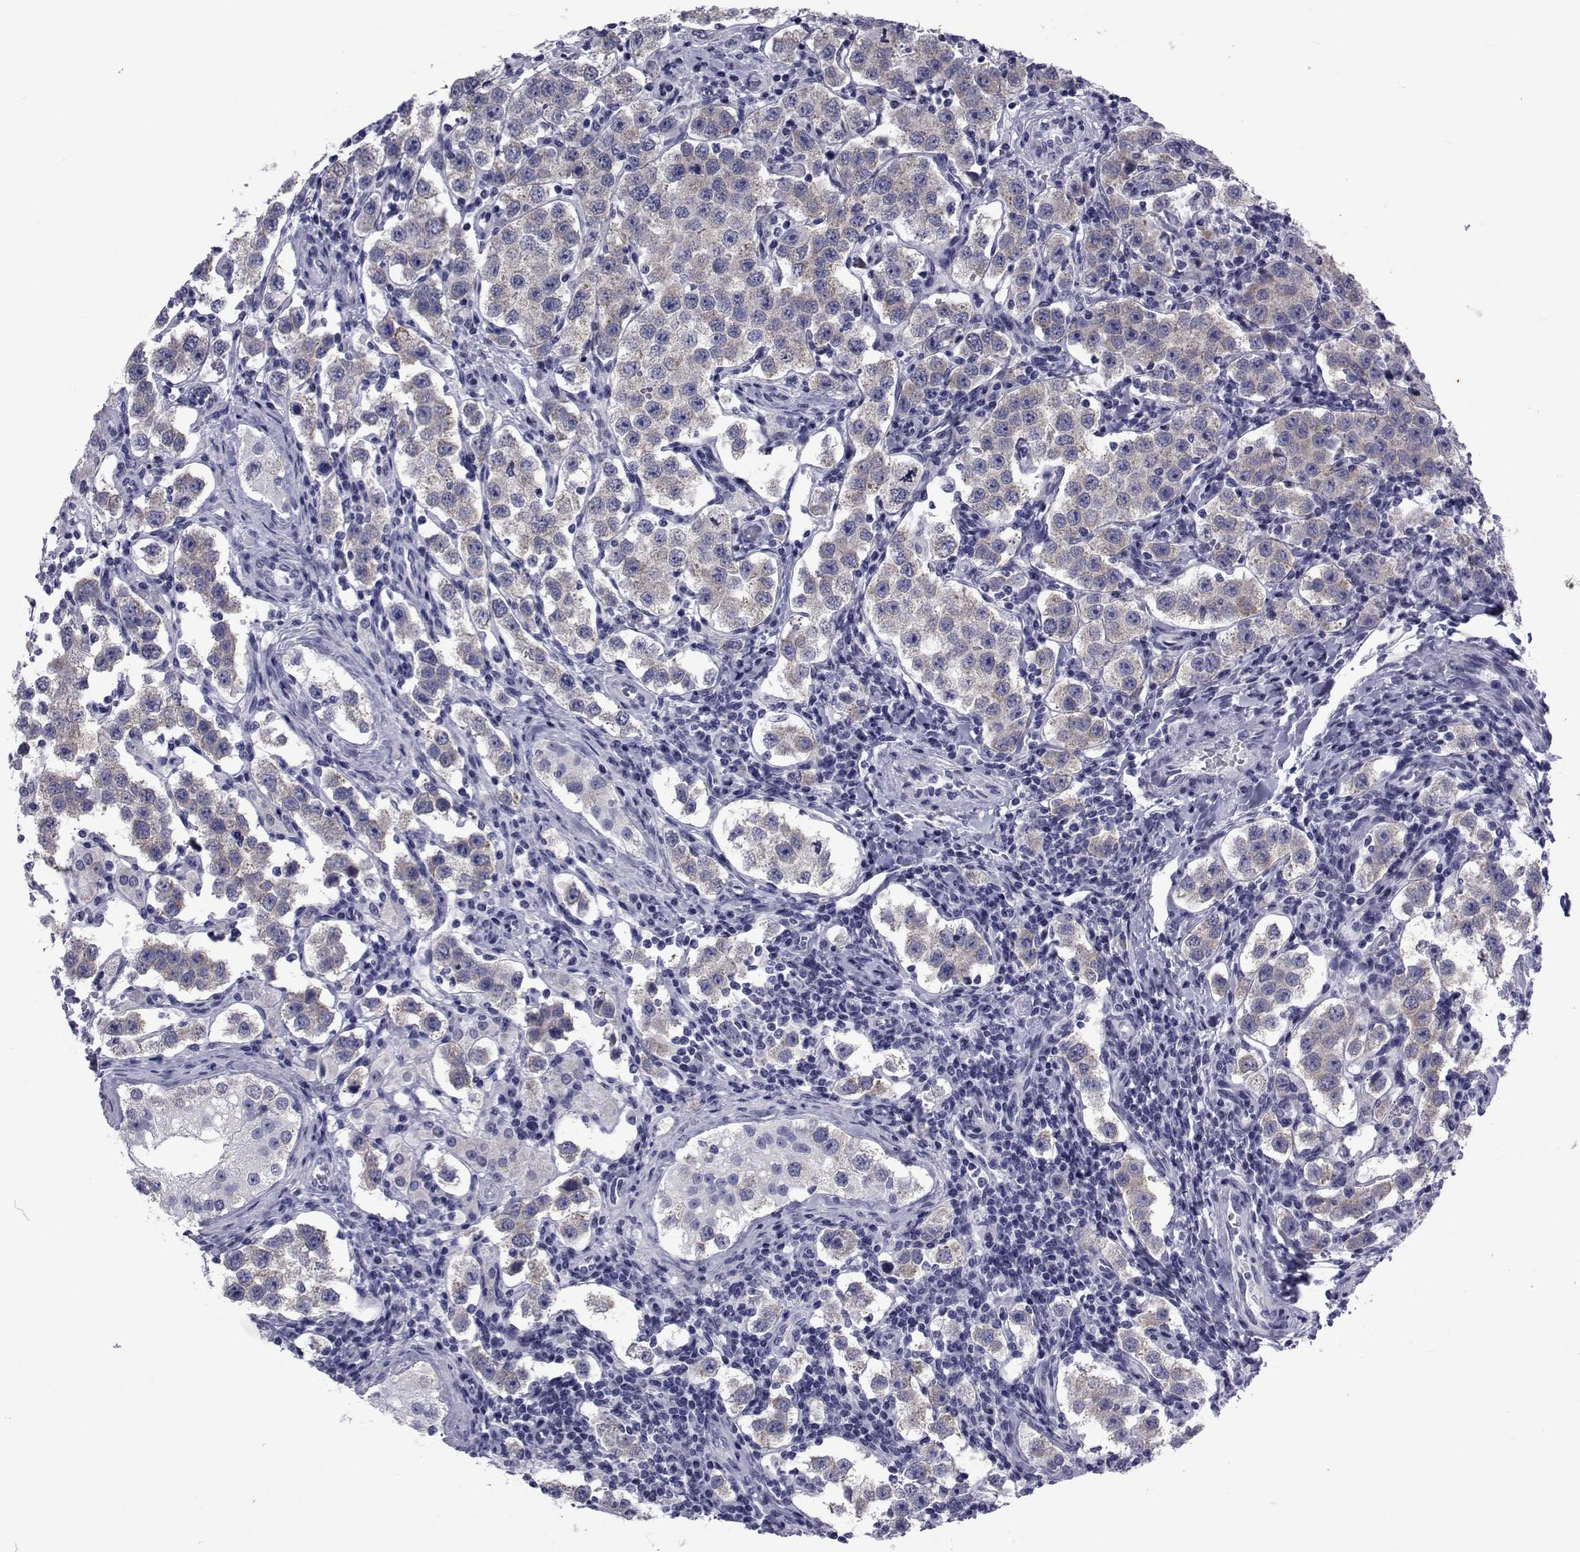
{"staining": {"intensity": "weak", "quantity": "25%-75%", "location": "cytoplasmic/membranous"}, "tissue": "testis cancer", "cell_type": "Tumor cells", "image_type": "cancer", "snomed": [{"axis": "morphology", "description": "Seminoma, NOS"}, {"axis": "topography", "description": "Testis"}], "caption": "Approximately 25%-75% of tumor cells in human seminoma (testis) exhibit weak cytoplasmic/membranous protein expression as visualized by brown immunohistochemical staining.", "gene": "GKAP1", "patient": {"sex": "male", "age": 37}}